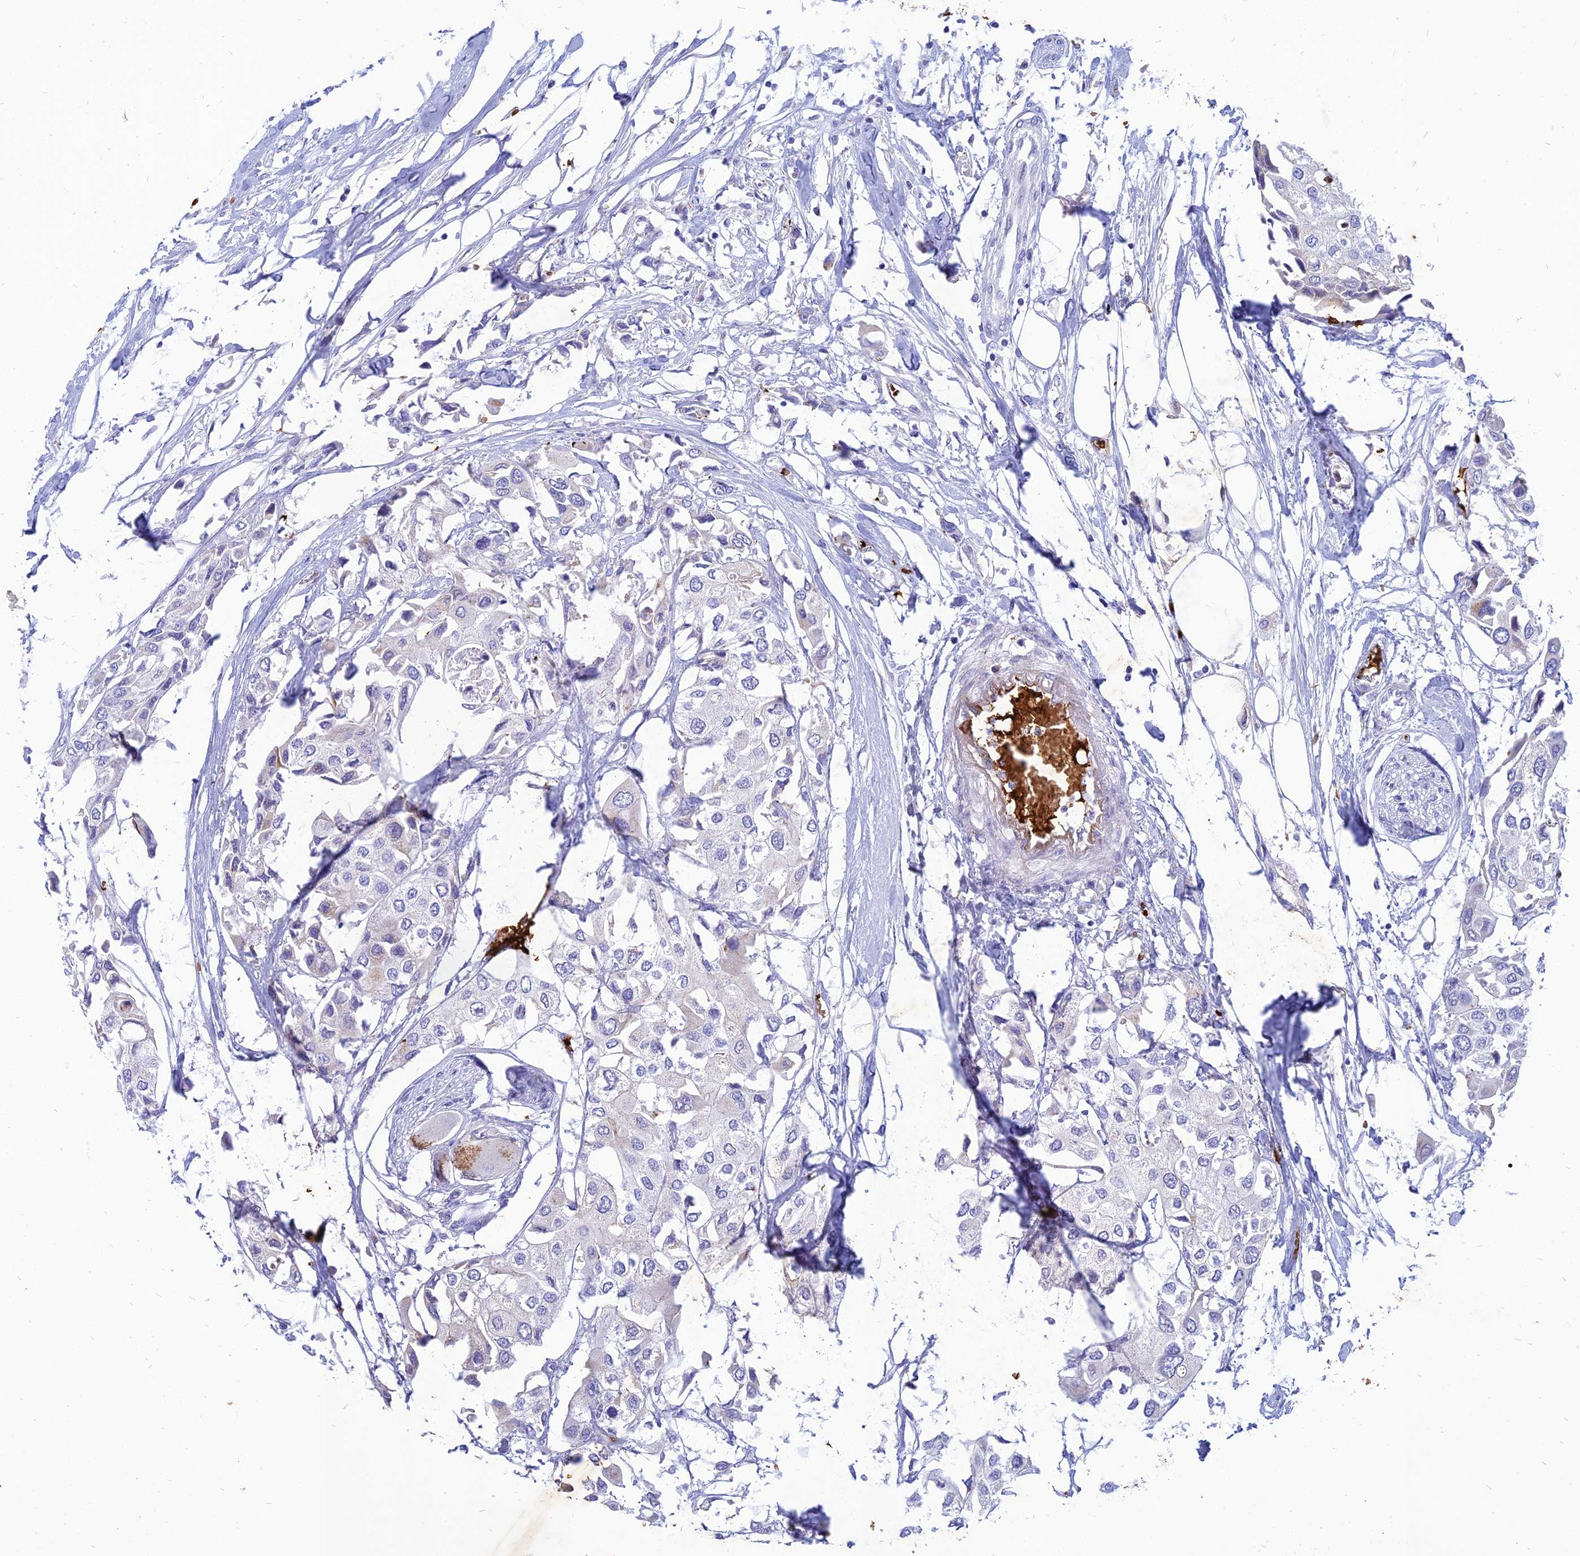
{"staining": {"intensity": "negative", "quantity": "none", "location": "none"}, "tissue": "urothelial cancer", "cell_type": "Tumor cells", "image_type": "cancer", "snomed": [{"axis": "morphology", "description": "Urothelial carcinoma, High grade"}, {"axis": "topography", "description": "Urinary bladder"}], "caption": "Protein analysis of urothelial carcinoma (high-grade) demonstrates no significant positivity in tumor cells.", "gene": "HHAT", "patient": {"sex": "male", "age": 64}}